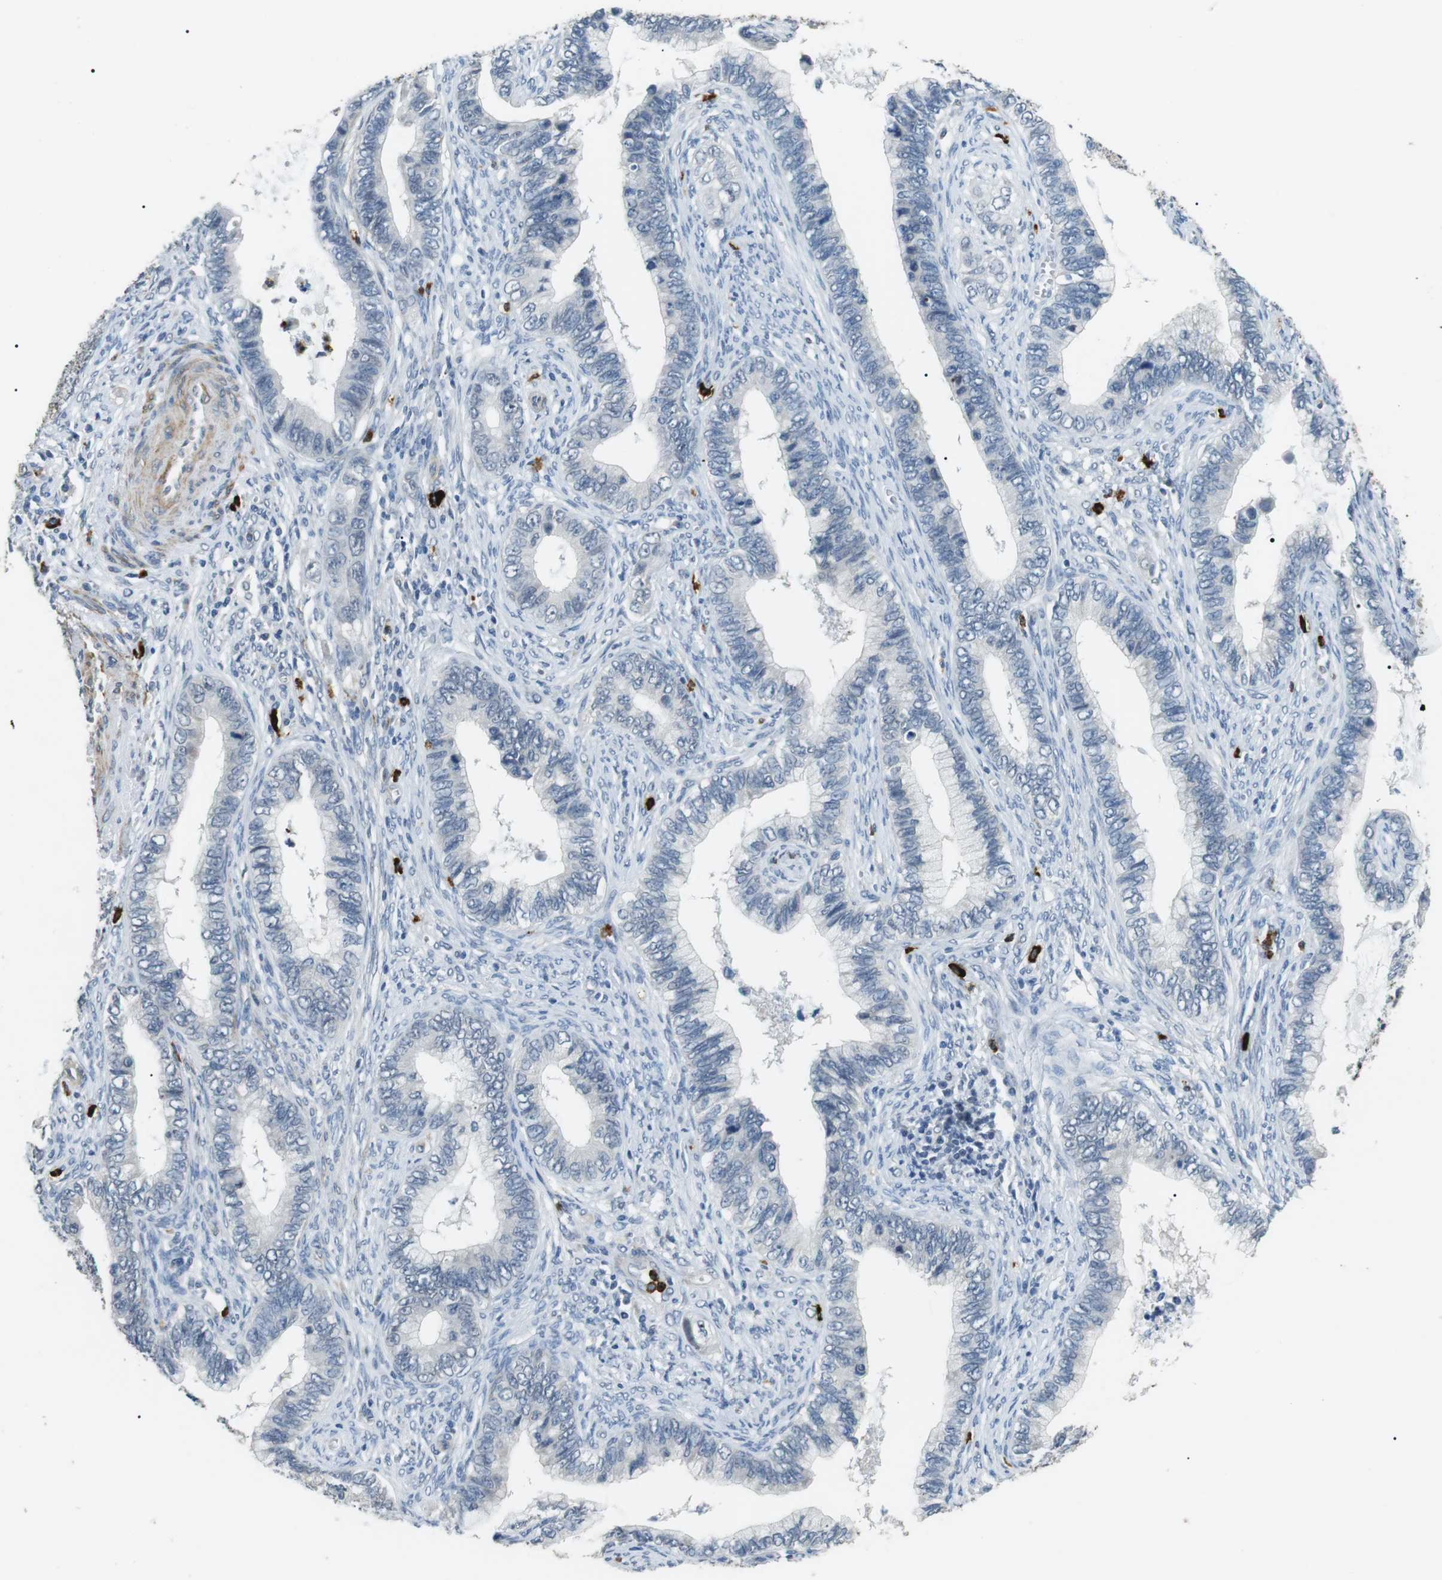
{"staining": {"intensity": "negative", "quantity": "none", "location": "none"}, "tissue": "cervical cancer", "cell_type": "Tumor cells", "image_type": "cancer", "snomed": [{"axis": "morphology", "description": "Adenocarcinoma, NOS"}, {"axis": "topography", "description": "Cervix"}], "caption": "The immunohistochemistry image has no significant staining in tumor cells of cervical cancer tissue.", "gene": "GZMM", "patient": {"sex": "female", "age": 44}}